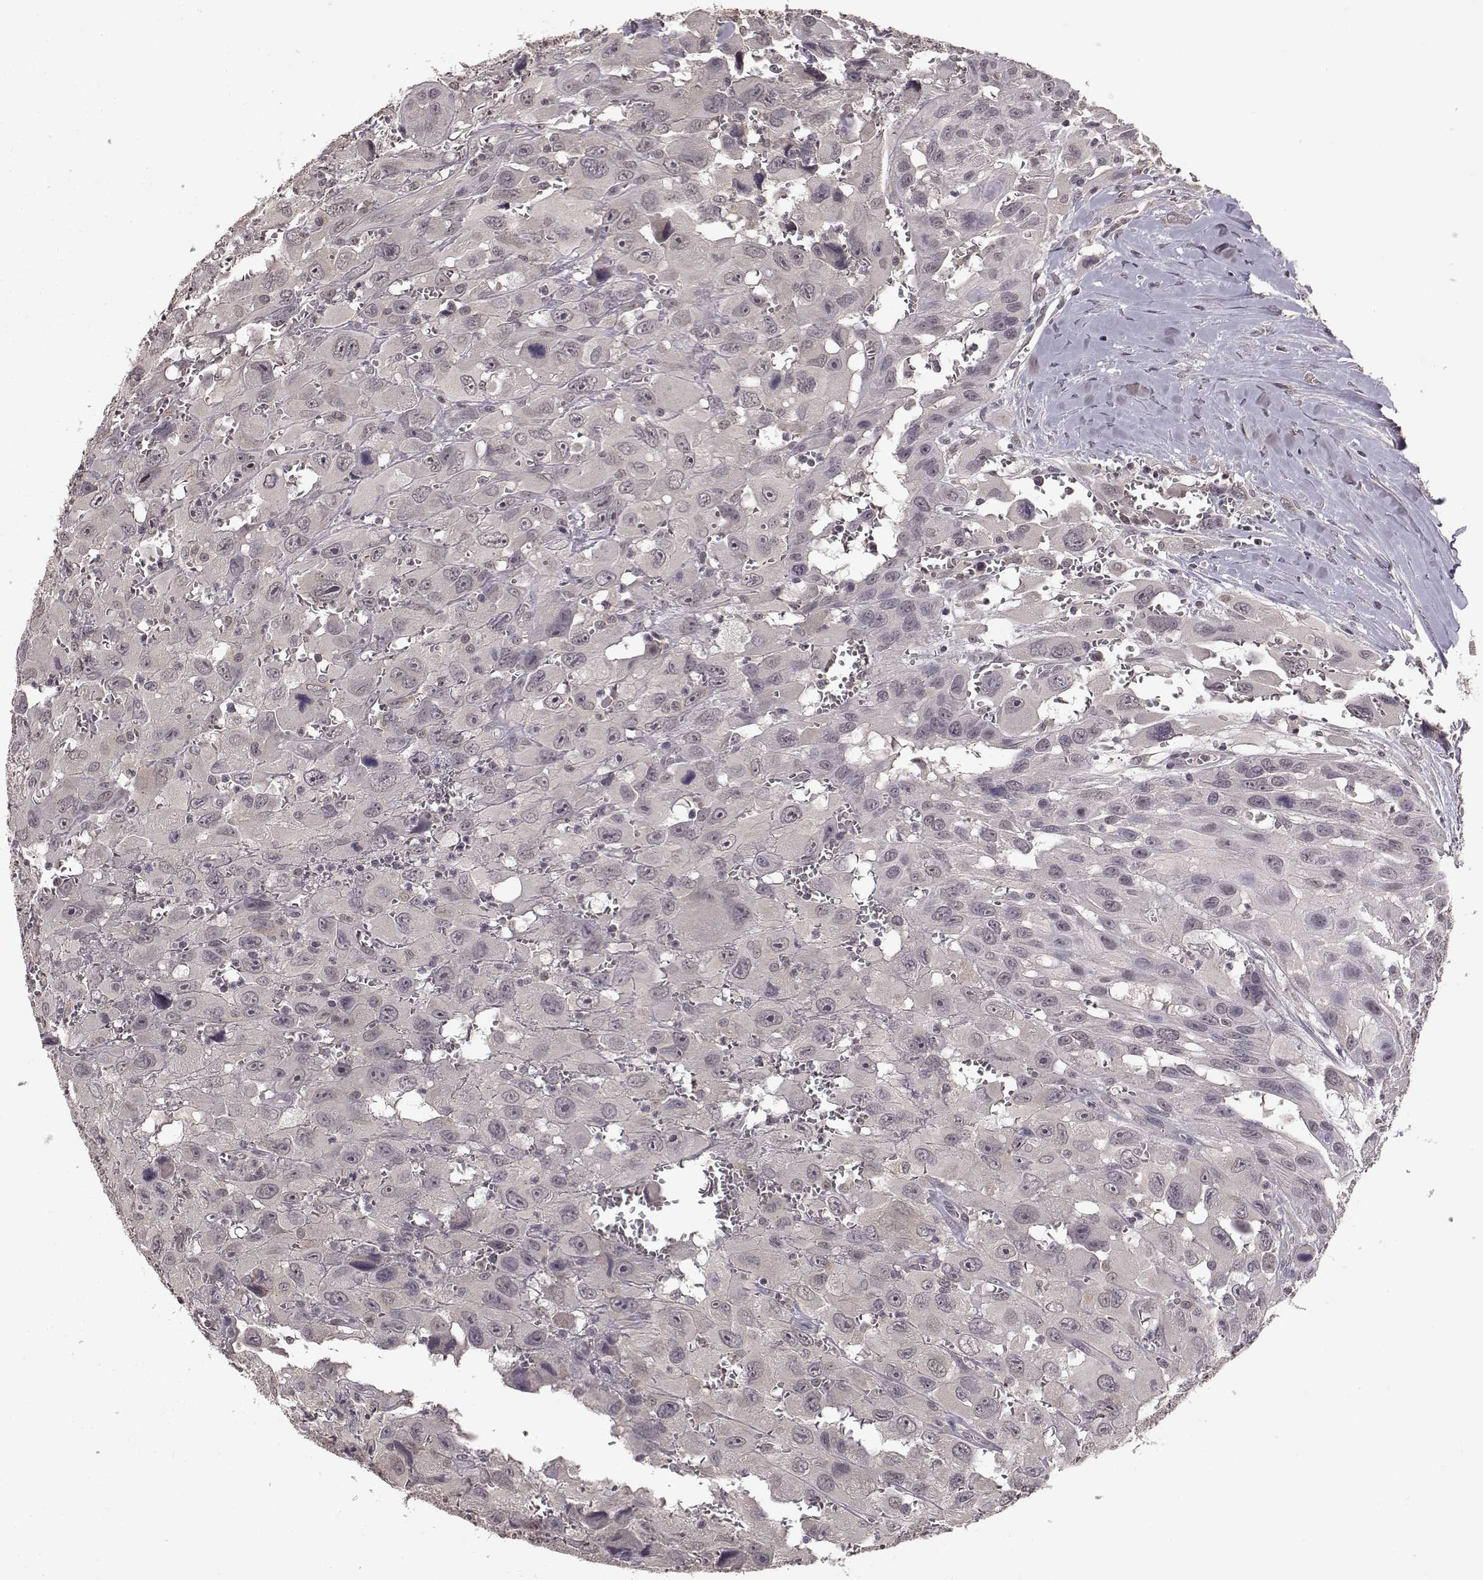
{"staining": {"intensity": "negative", "quantity": "none", "location": "none"}, "tissue": "head and neck cancer", "cell_type": "Tumor cells", "image_type": "cancer", "snomed": [{"axis": "morphology", "description": "Squamous cell carcinoma, NOS"}, {"axis": "morphology", "description": "Squamous cell carcinoma, metastatic, NOS"}, {"axis": "topography", "description": "Oral tissue"}, {"axis": "topography", "description": "Head-Neck"}], "caption": "Immunohistochemistry (IHC) of human head and neck cancer exhibits no expression in tumor cells.", "gene": "NTRK2", "patient": {"sex": "female", "age": 85}}